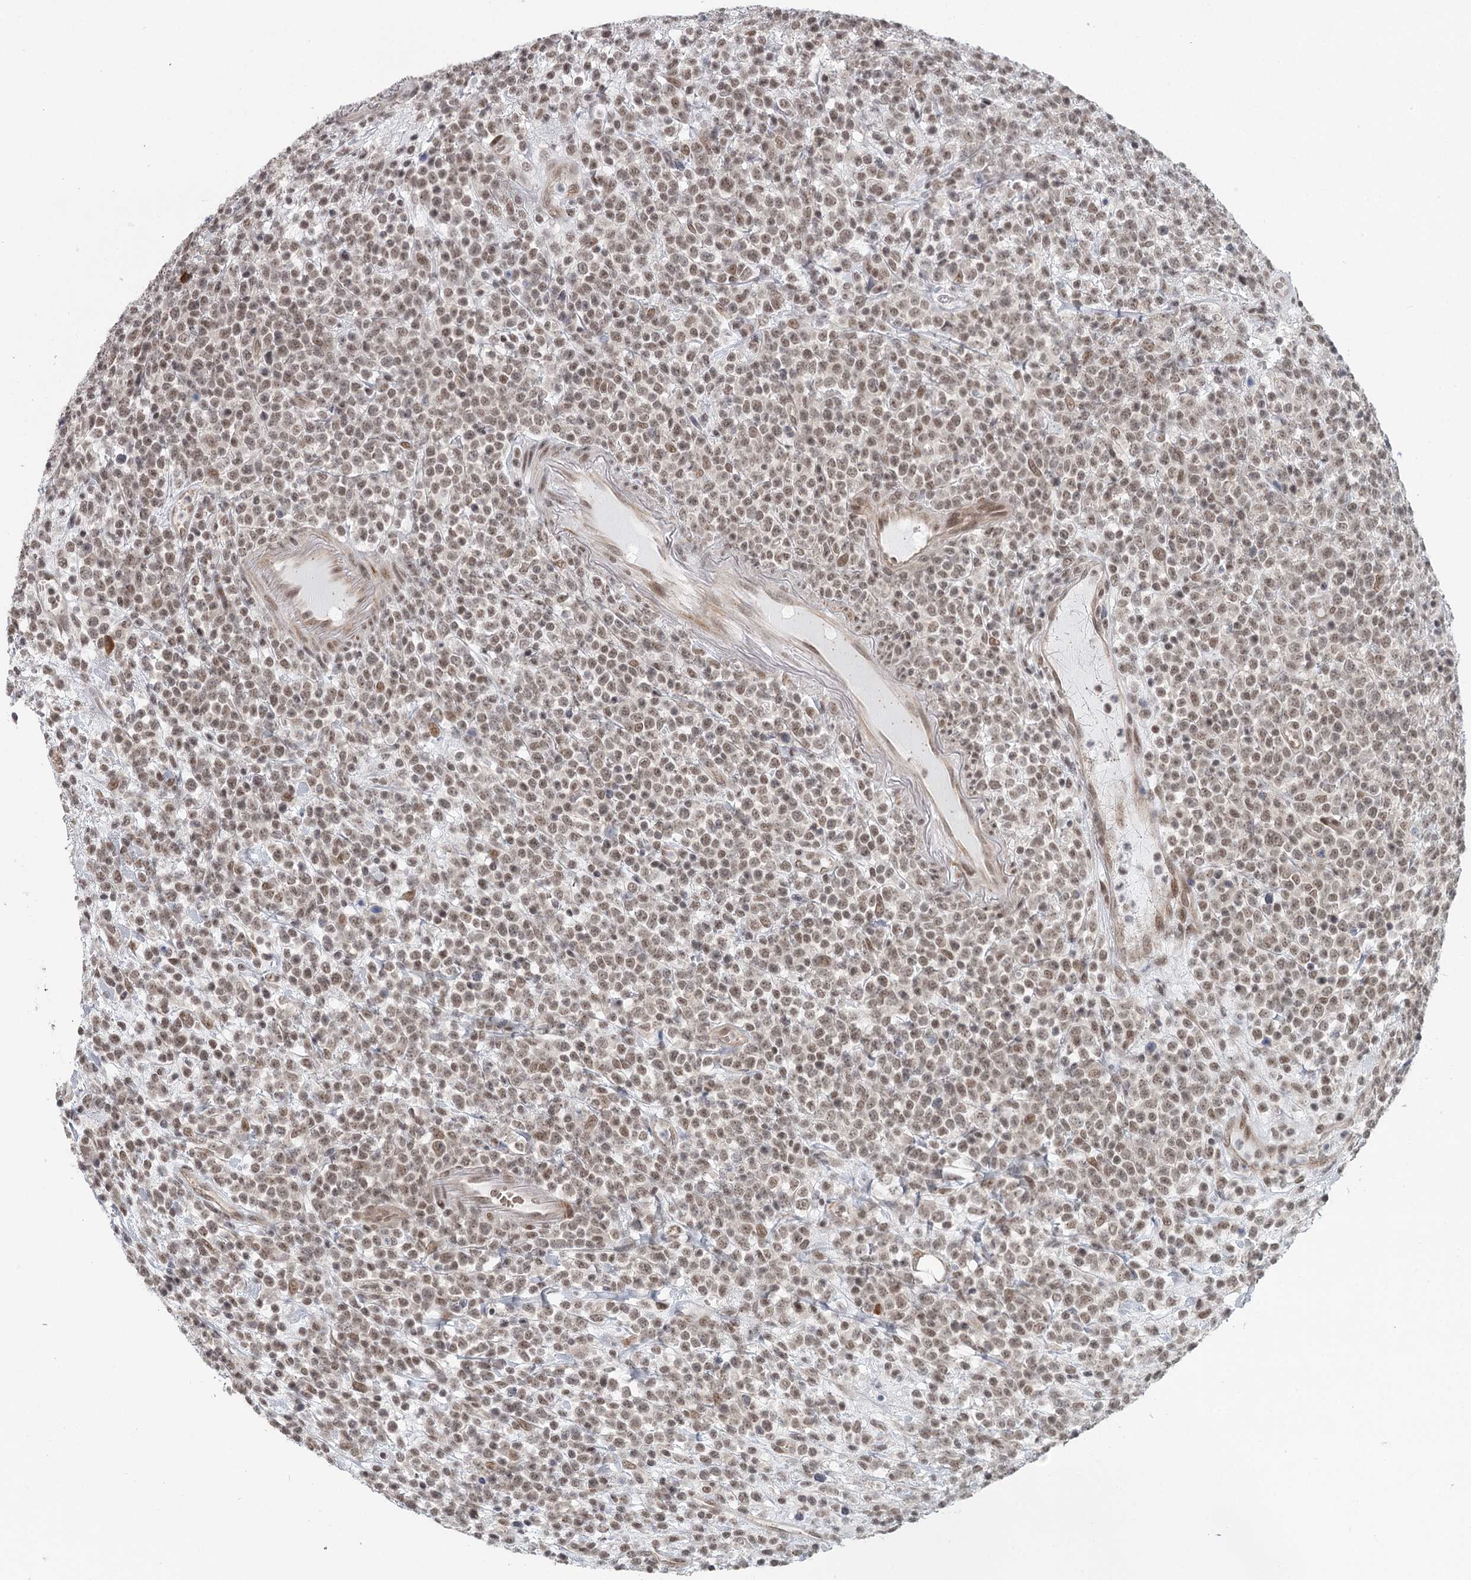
{"staining": {"intensity": "moderate", "quantity": ">75%", "location": "nuclear"}, "tissue": "lymphoma", "cell_type": "Tumor cells", "image_type": "cancer", "snomed": [{"axis": "morphology", "description": "Malignant lymphoma, non-Hodgkin's type, High grade"}, {"axis": "topography", "description": "Colon"}], "caption": "Malignant lymphoma, non-Hodgkin's type (high-grade) stained with DAB (3,3'-diaminobenzidine) immunohistochemistry (IHC) reveals medium levels of moderate nuclear staining in approximately >75% of tumor cells.", "gene": "FAM13C", "patient": {"sex": "female", "age": 53}}